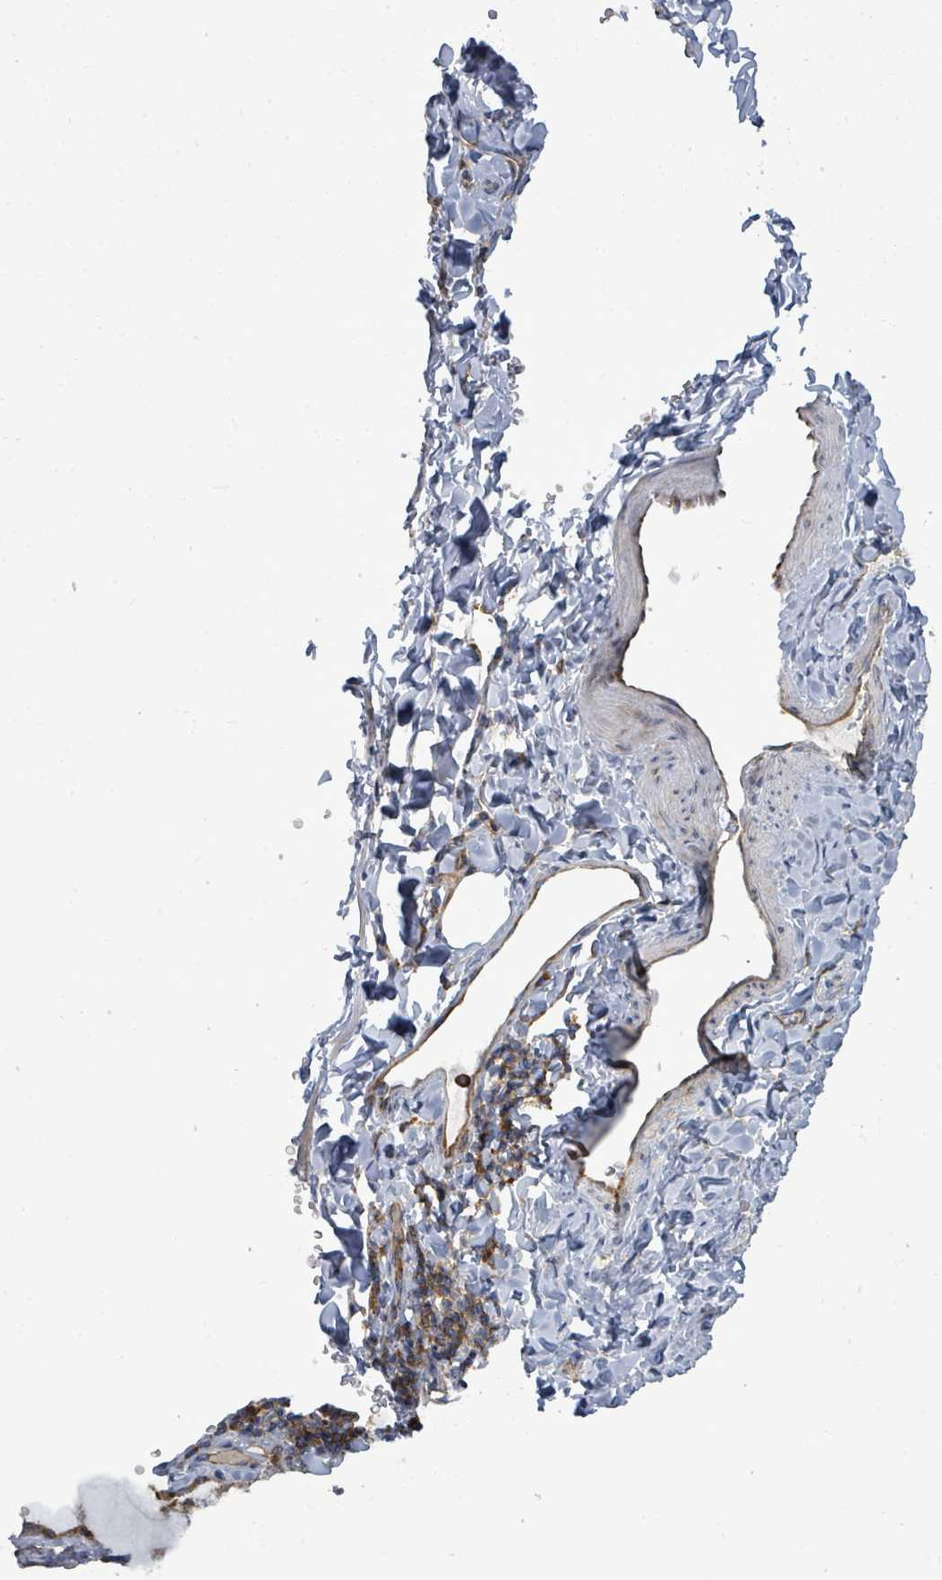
{"staining": {"intensity": "moderate", "quantity": ">75%", "location": "cytoplasmic/membranous"}, "tissue": "thyroid gland", "cell_type": "Glandular cells", "image_type": "normal", "snomed": [{"axis": "morphology", "description": "Normal tissue, NOS"}, {"axis": "topography", "description": "Thyroid gland"}], "caption": "Immunohistochemical staining of benign human thyroid gland reveals moderate cytoplasmic/membranous protein staining in approximately >75% of glandular cells.", "gene": "EIF3CL", "patient": {"sex": "female", "age": 31}}